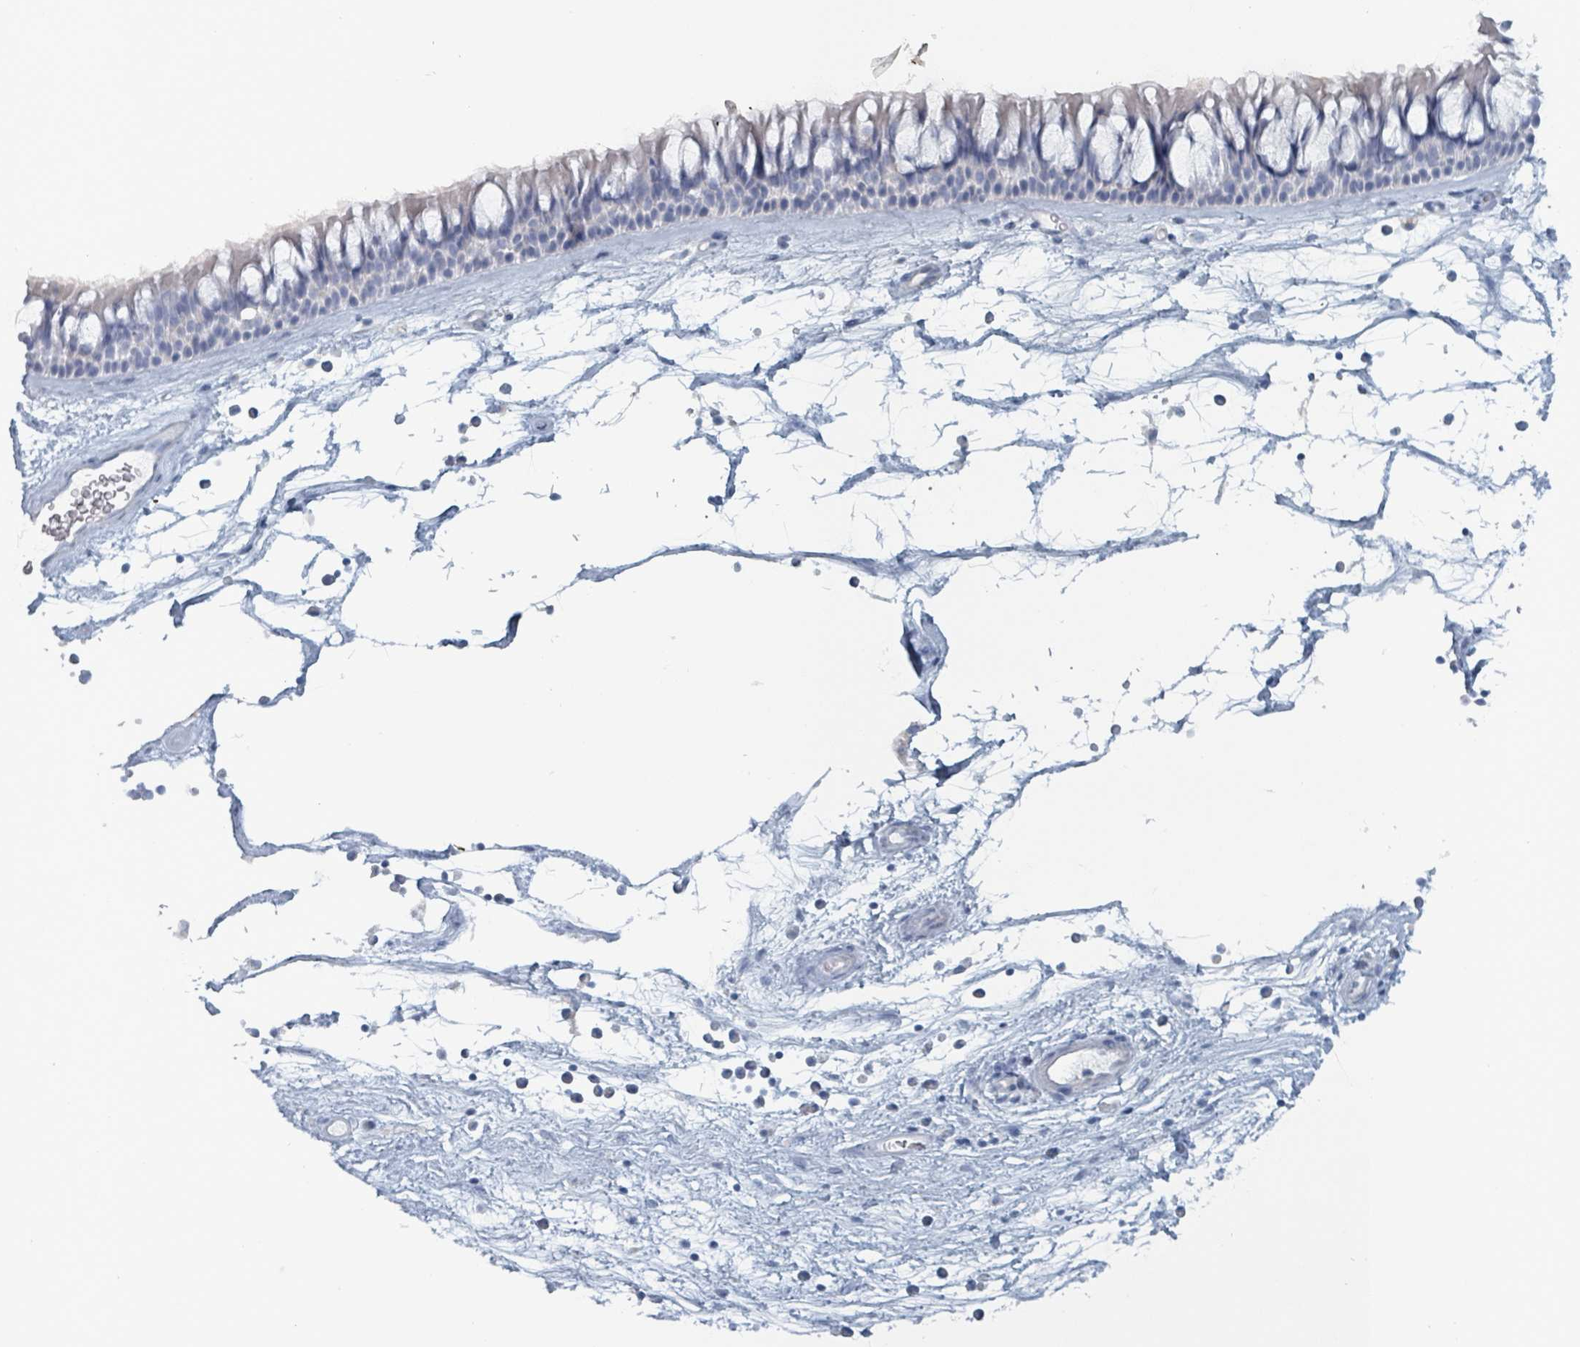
{"staining": {"intensity": "negative", "quantity": "none", "location": "none"}, "tissue": "nasopharynx", "cell_type": "Respiratory epithelial cells", "image_type": "normal", "snomed": [{"axis": "morphology", "description": "Normal tissue, NOS"}, {"axis": "topography", "description": "Nasopharynx"}], "caption": "High power microscopy photomicrograph of an immunohistochemistry (IHC) photomicrograph of normal nasopharynx, revealing no significant positivity in respiratory epithelial cells. The staining was performed using DAB to visualize the protein expression in brown, while the nuclei were stained in blue with hematoxylin (Magnification: 20x).", "gene": "HEATR5A", "patient": {"sex": "male", "age": 64}}